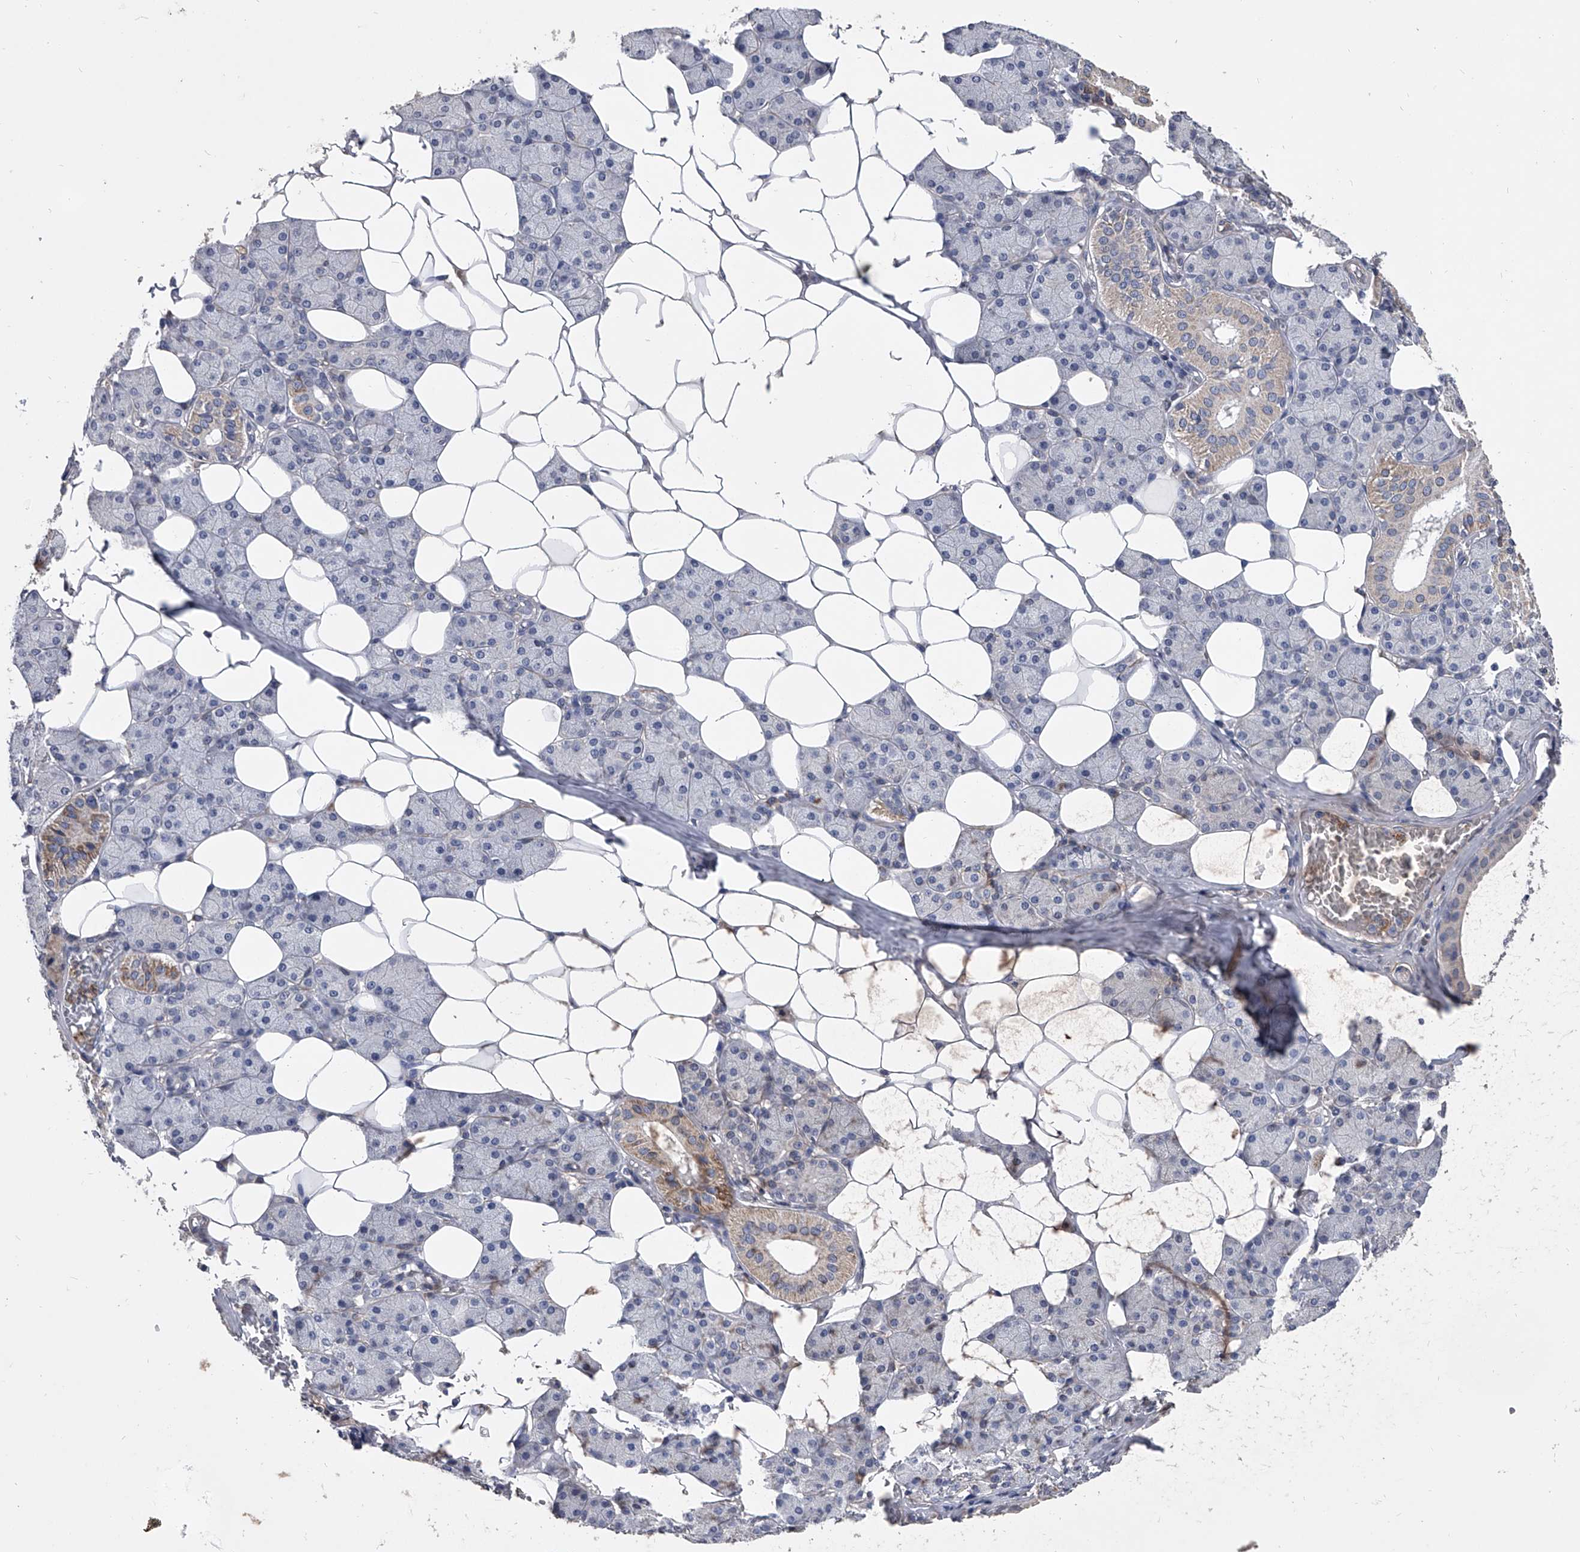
{"staining": {"intensity": "moderate", "quantity": "<25%", "location": "cytoplasmic/membranous"}, "tissue": "salivary gland", "cell_type": "Glandular cells", "image_type": "normal", "snomed": [{"axis": "morphology", "description": "Normal tissue, NOS"}, {"axis": "topography", "description": "Salivary gland"}], "caption": "Approximately <25% of glandular cells in unremarkable human salivary gland reveal moderate cytoplasmic/membranous protein staining as visualized by brown immunohistochemical staining.", "gene": "NRP1", "patient": {"sex": "female", "age": 33}}